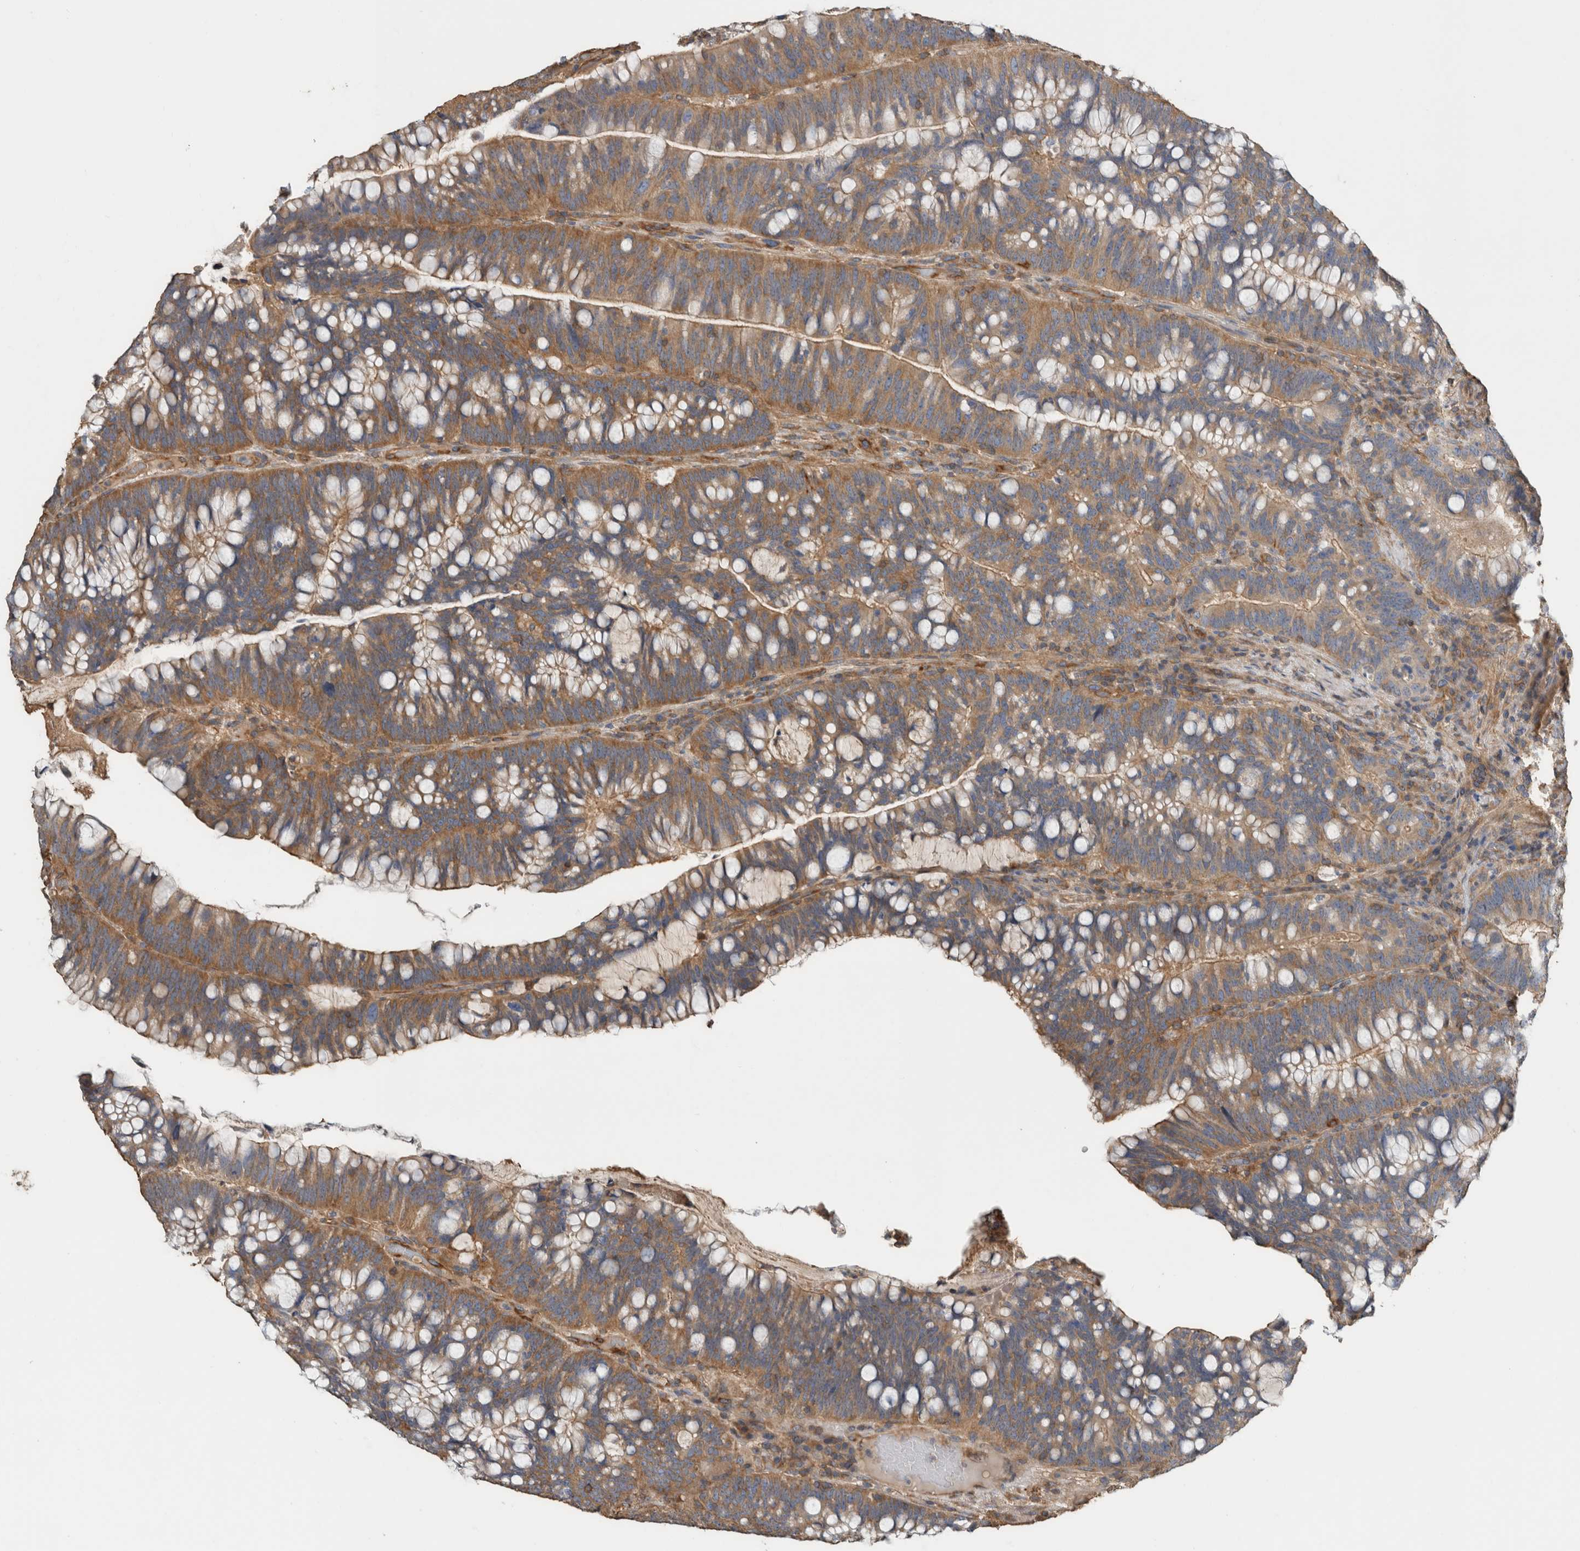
{"staining": {"intensity": "moderate", "quantity": ">75%", "location": "cytoplasmic/membranous"}, "tissue": "colorectal cancer", "cell_type": "Tumor cells", "image_type": "cancer", "snomed": [{"axis": "morphology", "description": "Adenocarcinoma, NOS"}, {"axis": "topography", "description": "Colon"}], "caption": "This image demonstrates IHC staining of colorectal adenocarcinoma, with medium moderate cytoplasmic/membranous positivity in about >75% of tumor cells.", "gene": "EIF4G3", "patient": {"sex": "female", "age": 66}}